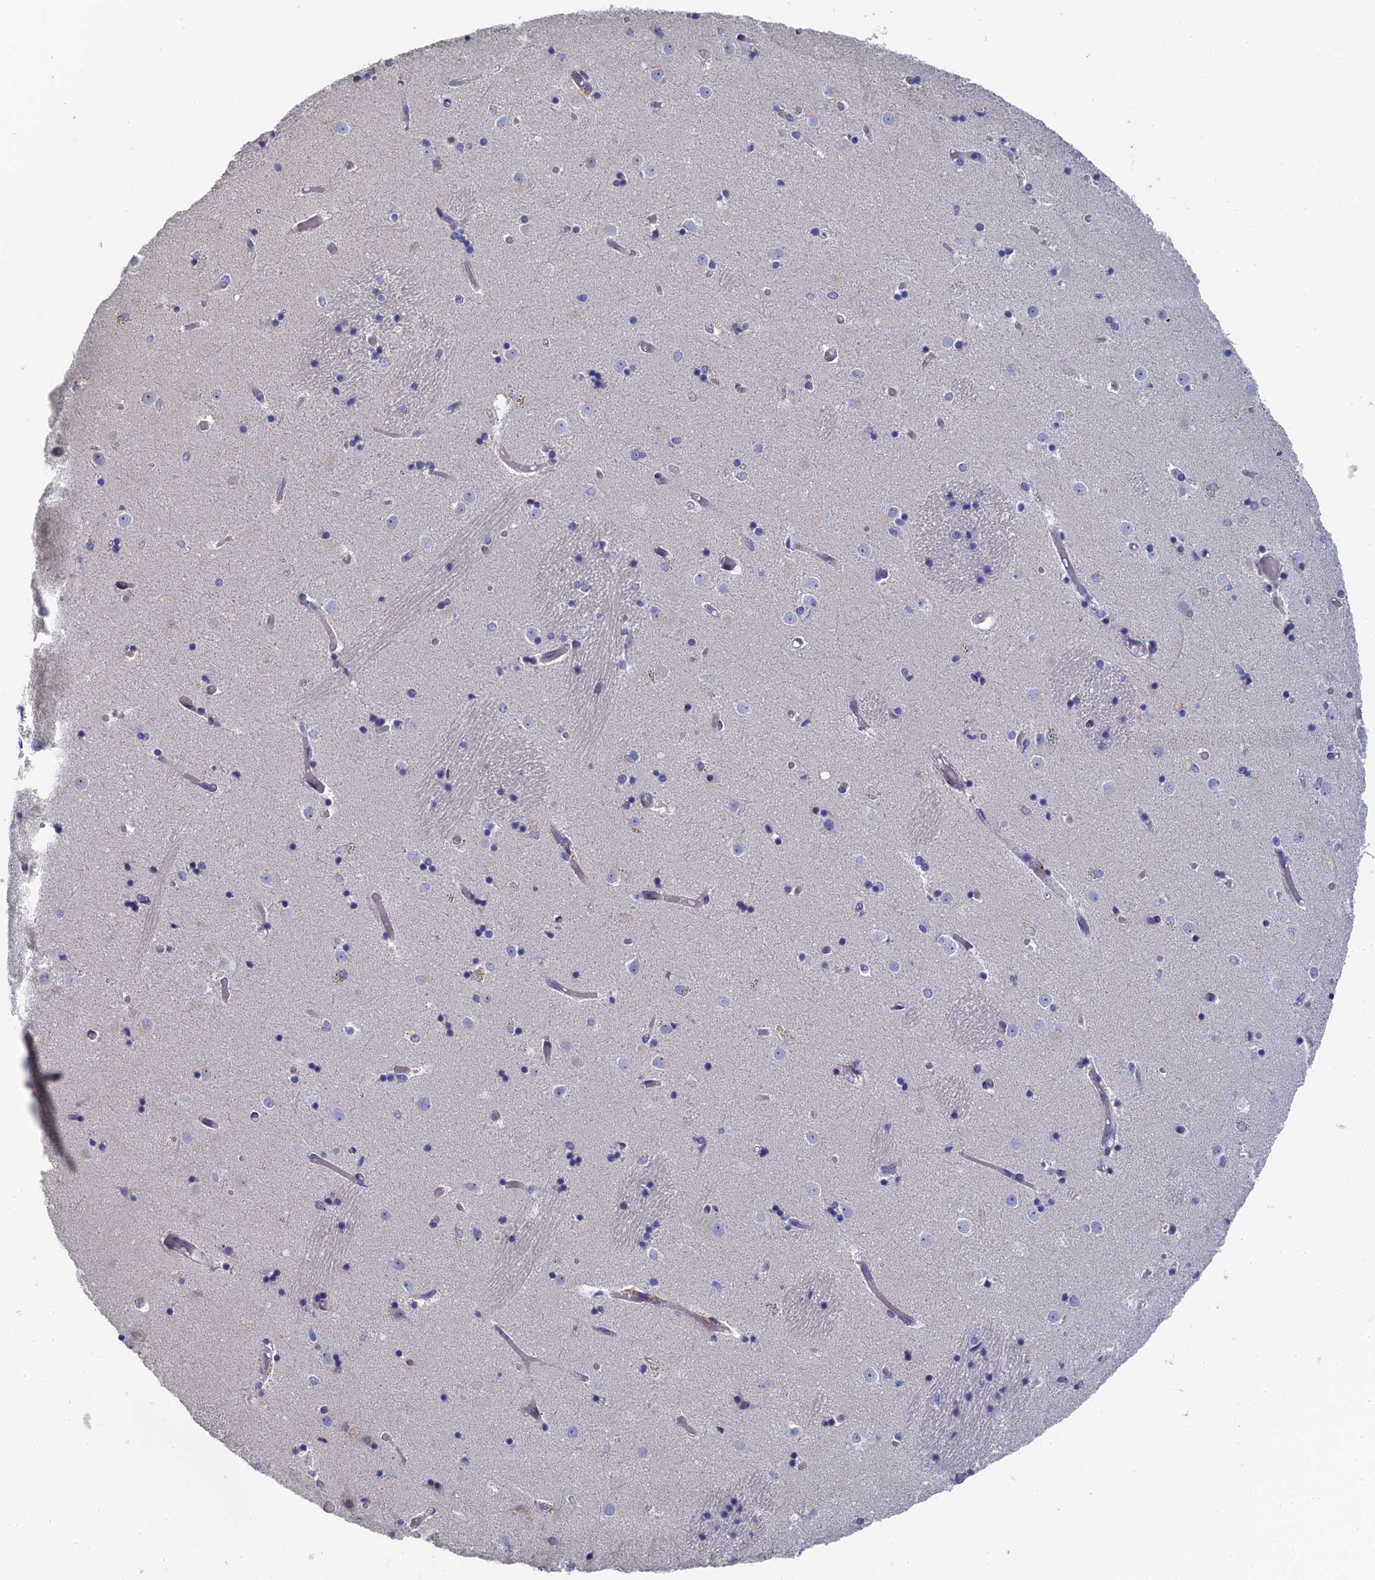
{"staining": {"intensity": "negative", "quantity": "none", "location": "none"}, "tissue": "caudate", "cell_type": "Glial cells", "image_type": "normal", "snomed": [{"axis": "morphology", "description": "Normal tissue, NOS"}, {"axis": "topography", "description": "Lateral ventricle wall"}], "caption": "A micrograph of caudate stained for a protein exhibits no brown staining in glial cells.", "gene": "SRFBP1", "patient": {"sex": "female", "age": 52}}